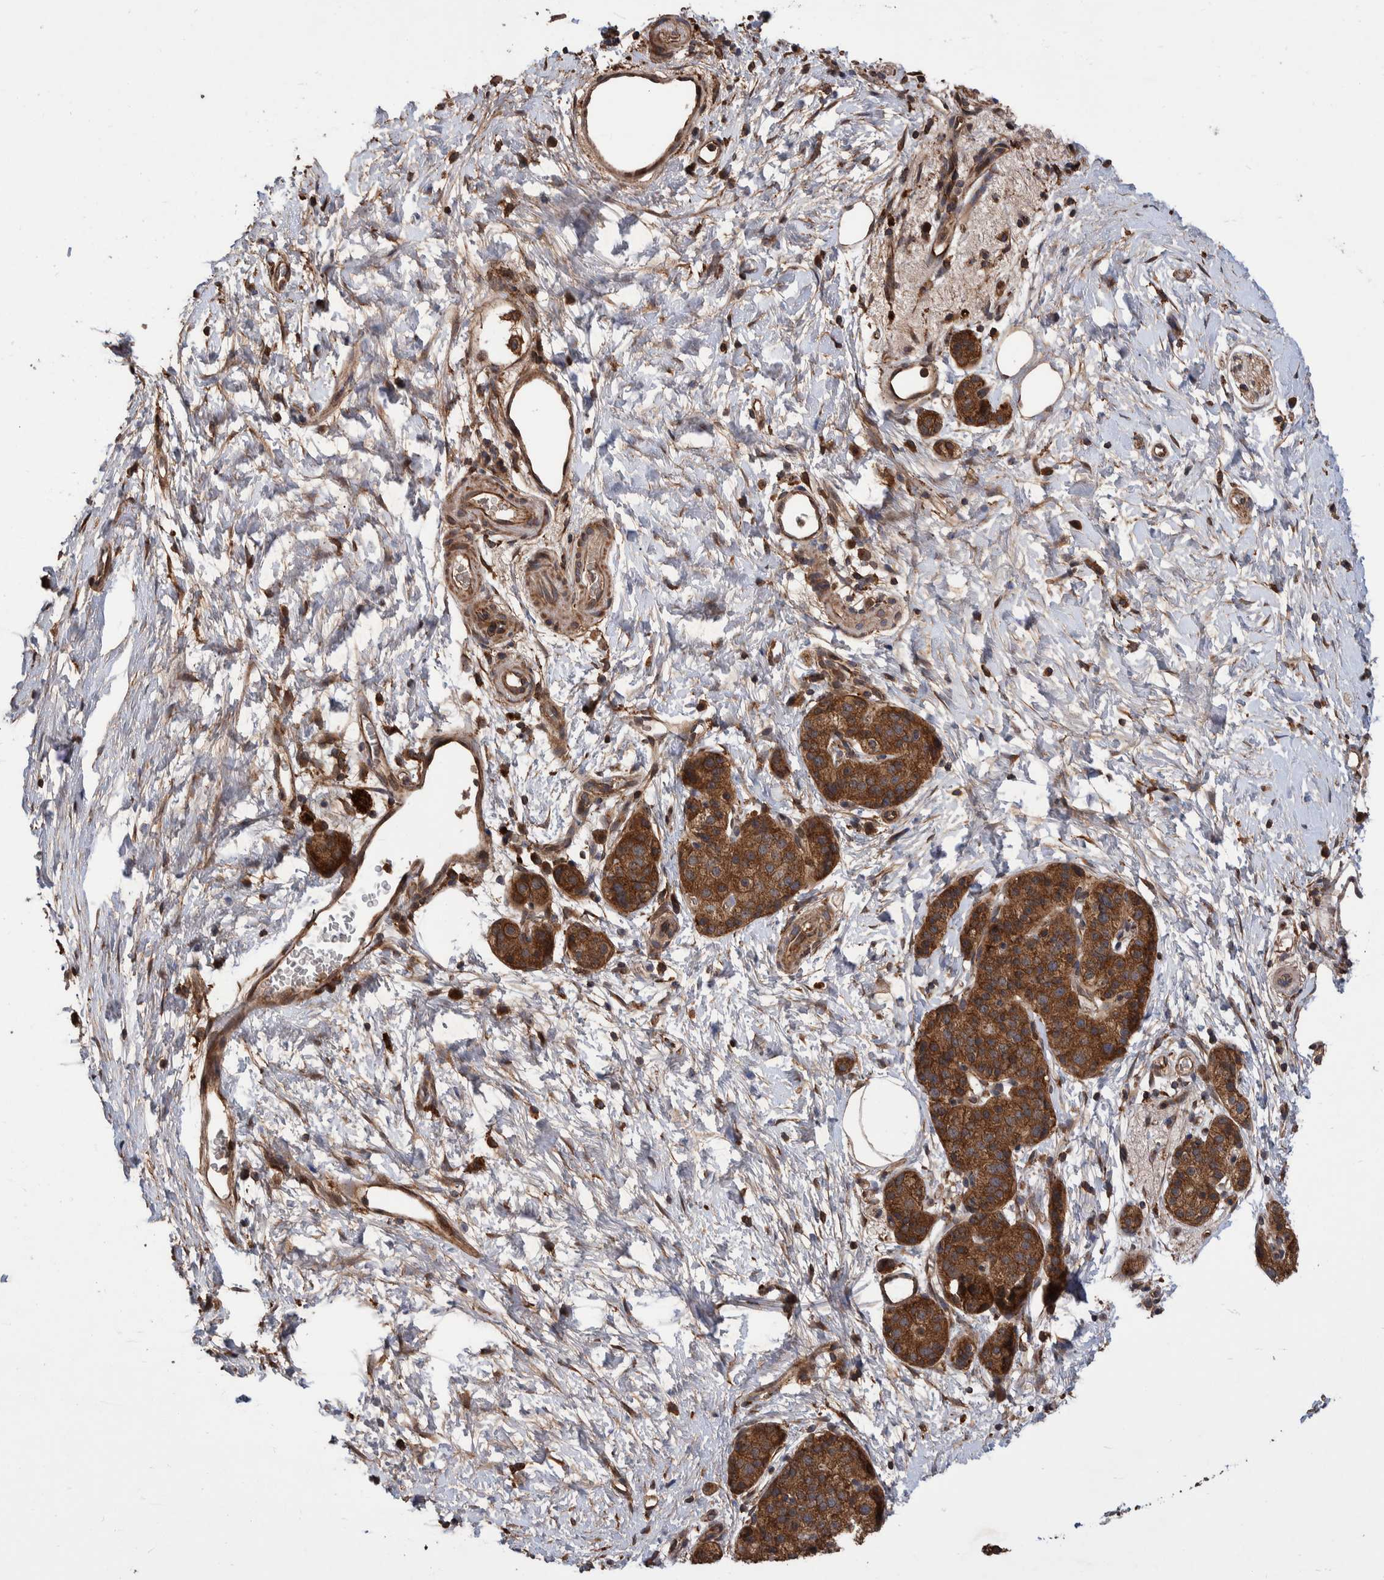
{"staining": {"intensity": "strong", "quantity": ">75%", "location": "cytoplasmic/membranous"}, "tissue": "pancreatic cancer", "cell_type": "Tumor cells", "image_type": "cancer", "snomed": [{"axis": "morphology", "description": "Adenocarcinoma, NOS"}, {"axis": "topography", "description": "Pancreas"}], "caption": "High-power microscopy captured an immunohistochemistry (IHC) image of pancreatic cancer (adenocarcinoma), revealing strong cytoplasmic/membranous expression in about >75% of tumor cells. Using DAB (3,3'-diaminobenzidine) (brown) and hematoxylin (blue) stains, captured at high magnification using brightfield microscopy.", "gene": "VBP1", "patient": {"sex": "male", "age": 50}}